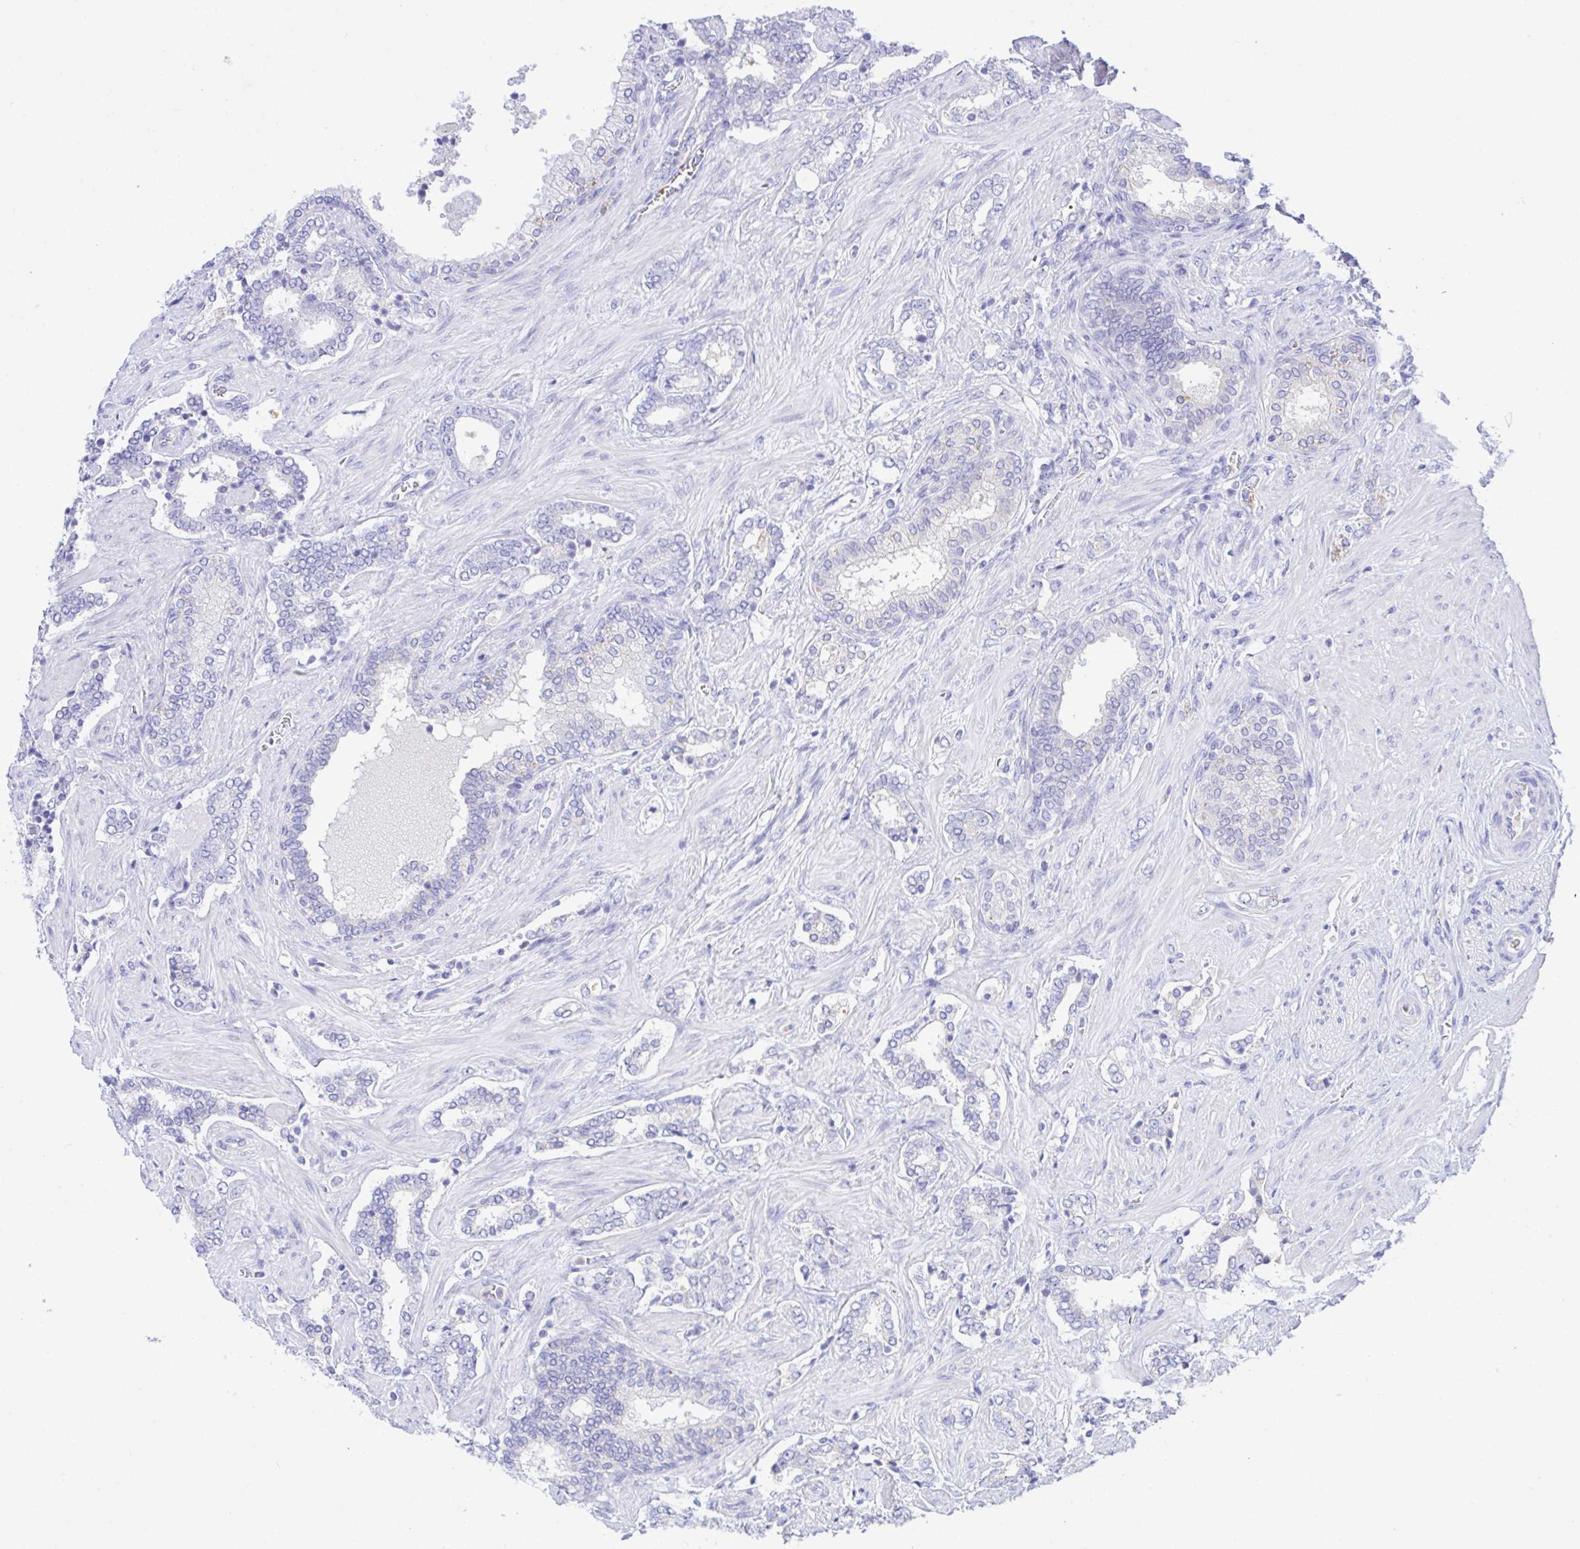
{"staining": {"intensity": "negative", "quantity": "none", "location": "none"}, "tissue": "prostate cancer", "cell_type": "Tumor cells", "image_type": "cancer", "snomed": [{"axis": "morphology", "description": "Adenocarcinoma, High grade"}, {"axis": "topography", "description": "Prostate"}], "caption": "Tumor cells show no significant positivity in prostate cancer.", "gene": "ZNF221", "patient": {"sex": "male", "age": 60}}